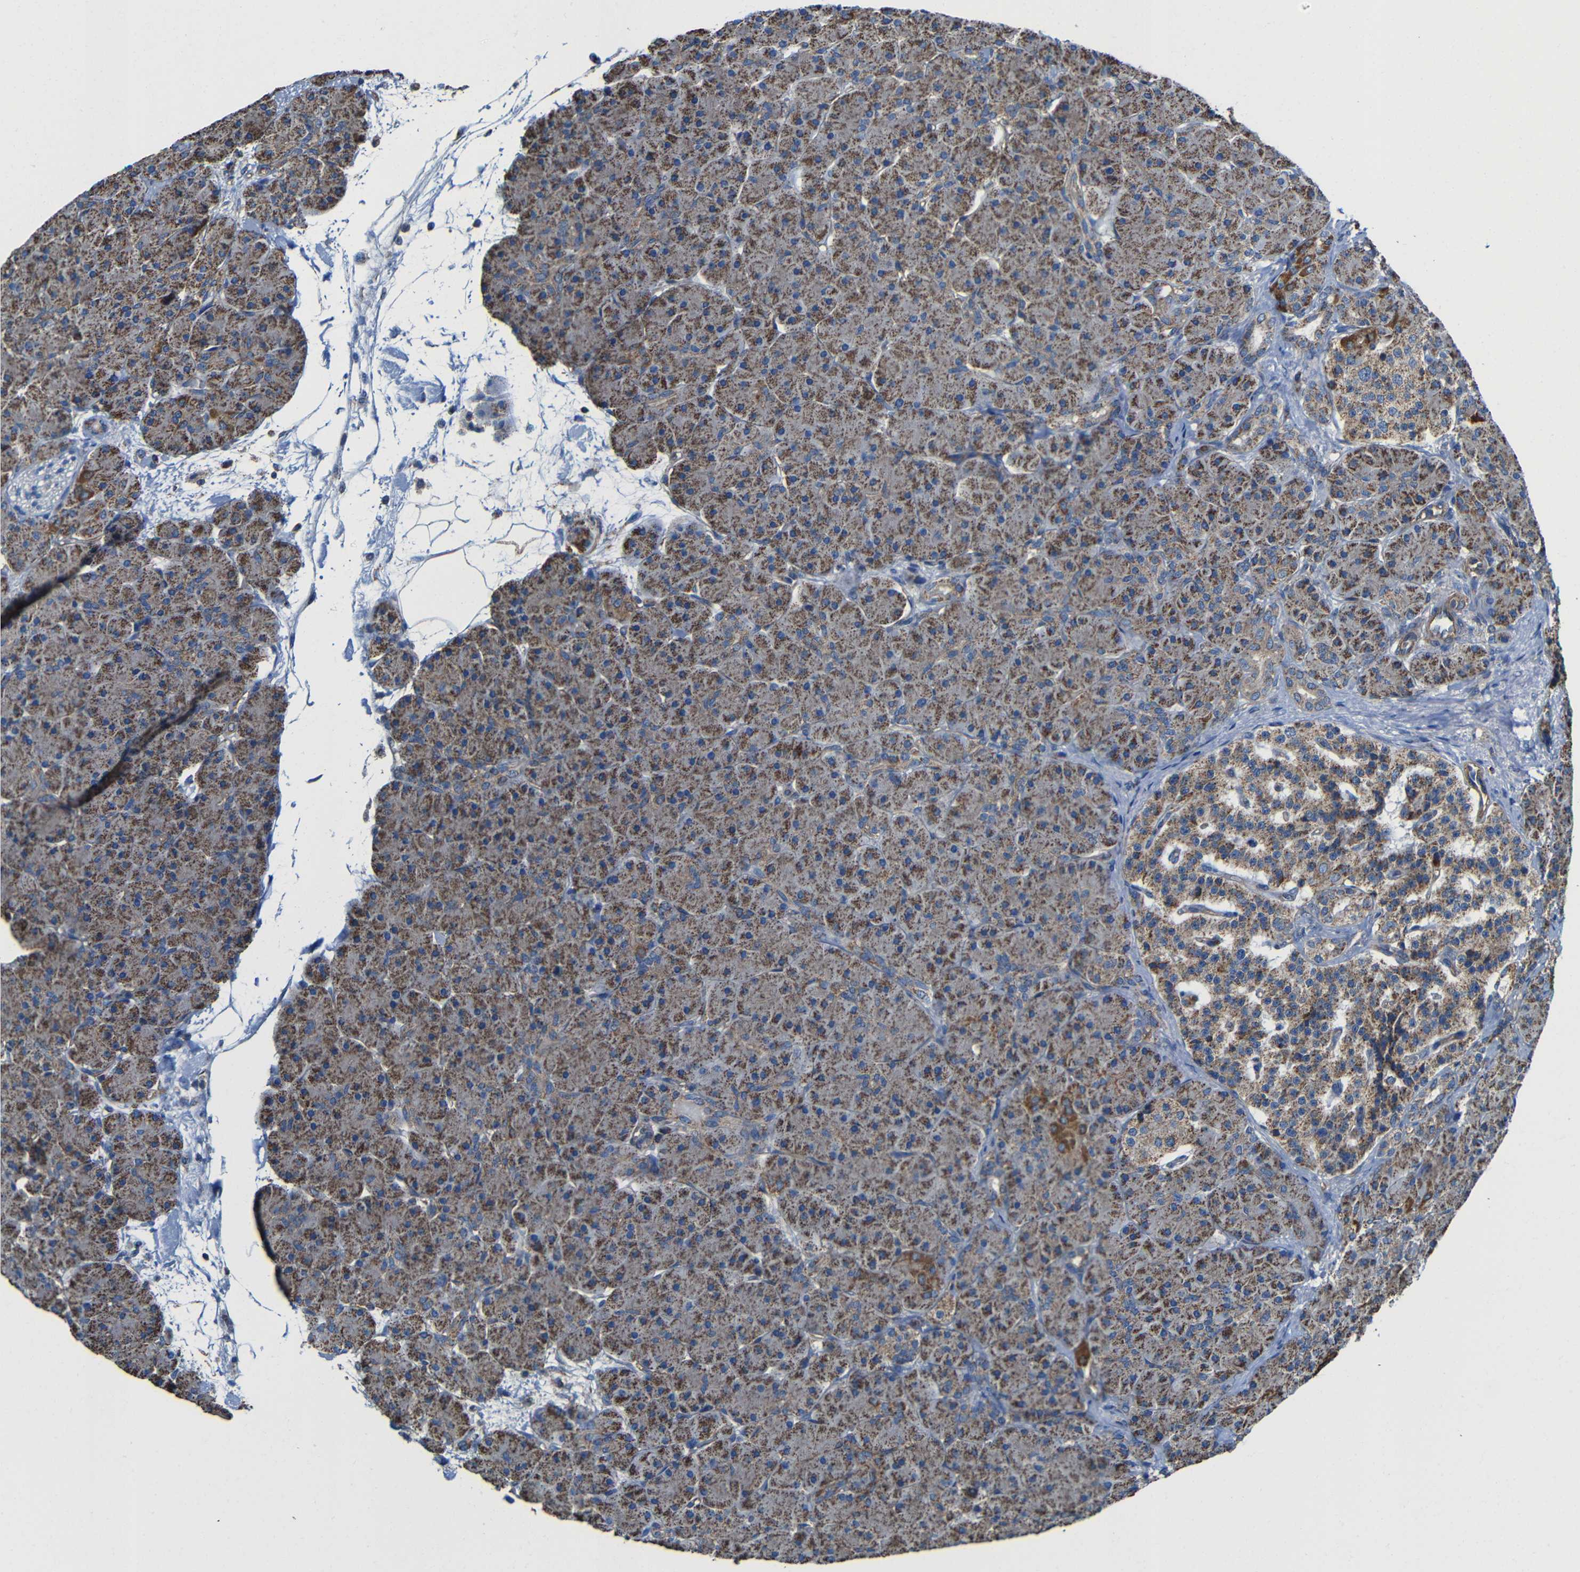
{"staining": {"intensity": "moderate", "quantity": ">75%", "location": "cytoplasmic/membranous"}, "tissue": "pancreas", "cell_type": "Exocrine glandular cells", "image_type": "normal", "snomed": [{"axis": "morphology", "description": "Normal tissue, NOS"}, {"axis": "topography", "description": "Pancreas"}], "caption": "High-power microscopy captured an immunohistochemistry micrograph of benign pancreas, revealing moderate cytoplasmic/membranous staining in approximately >75% of exocrine glandular cells. The protein of interest is shown in brown color, while the nuclei are stained blue.", "gene": "INTS6L", "patient": {"sex": "male", "age": 66}}